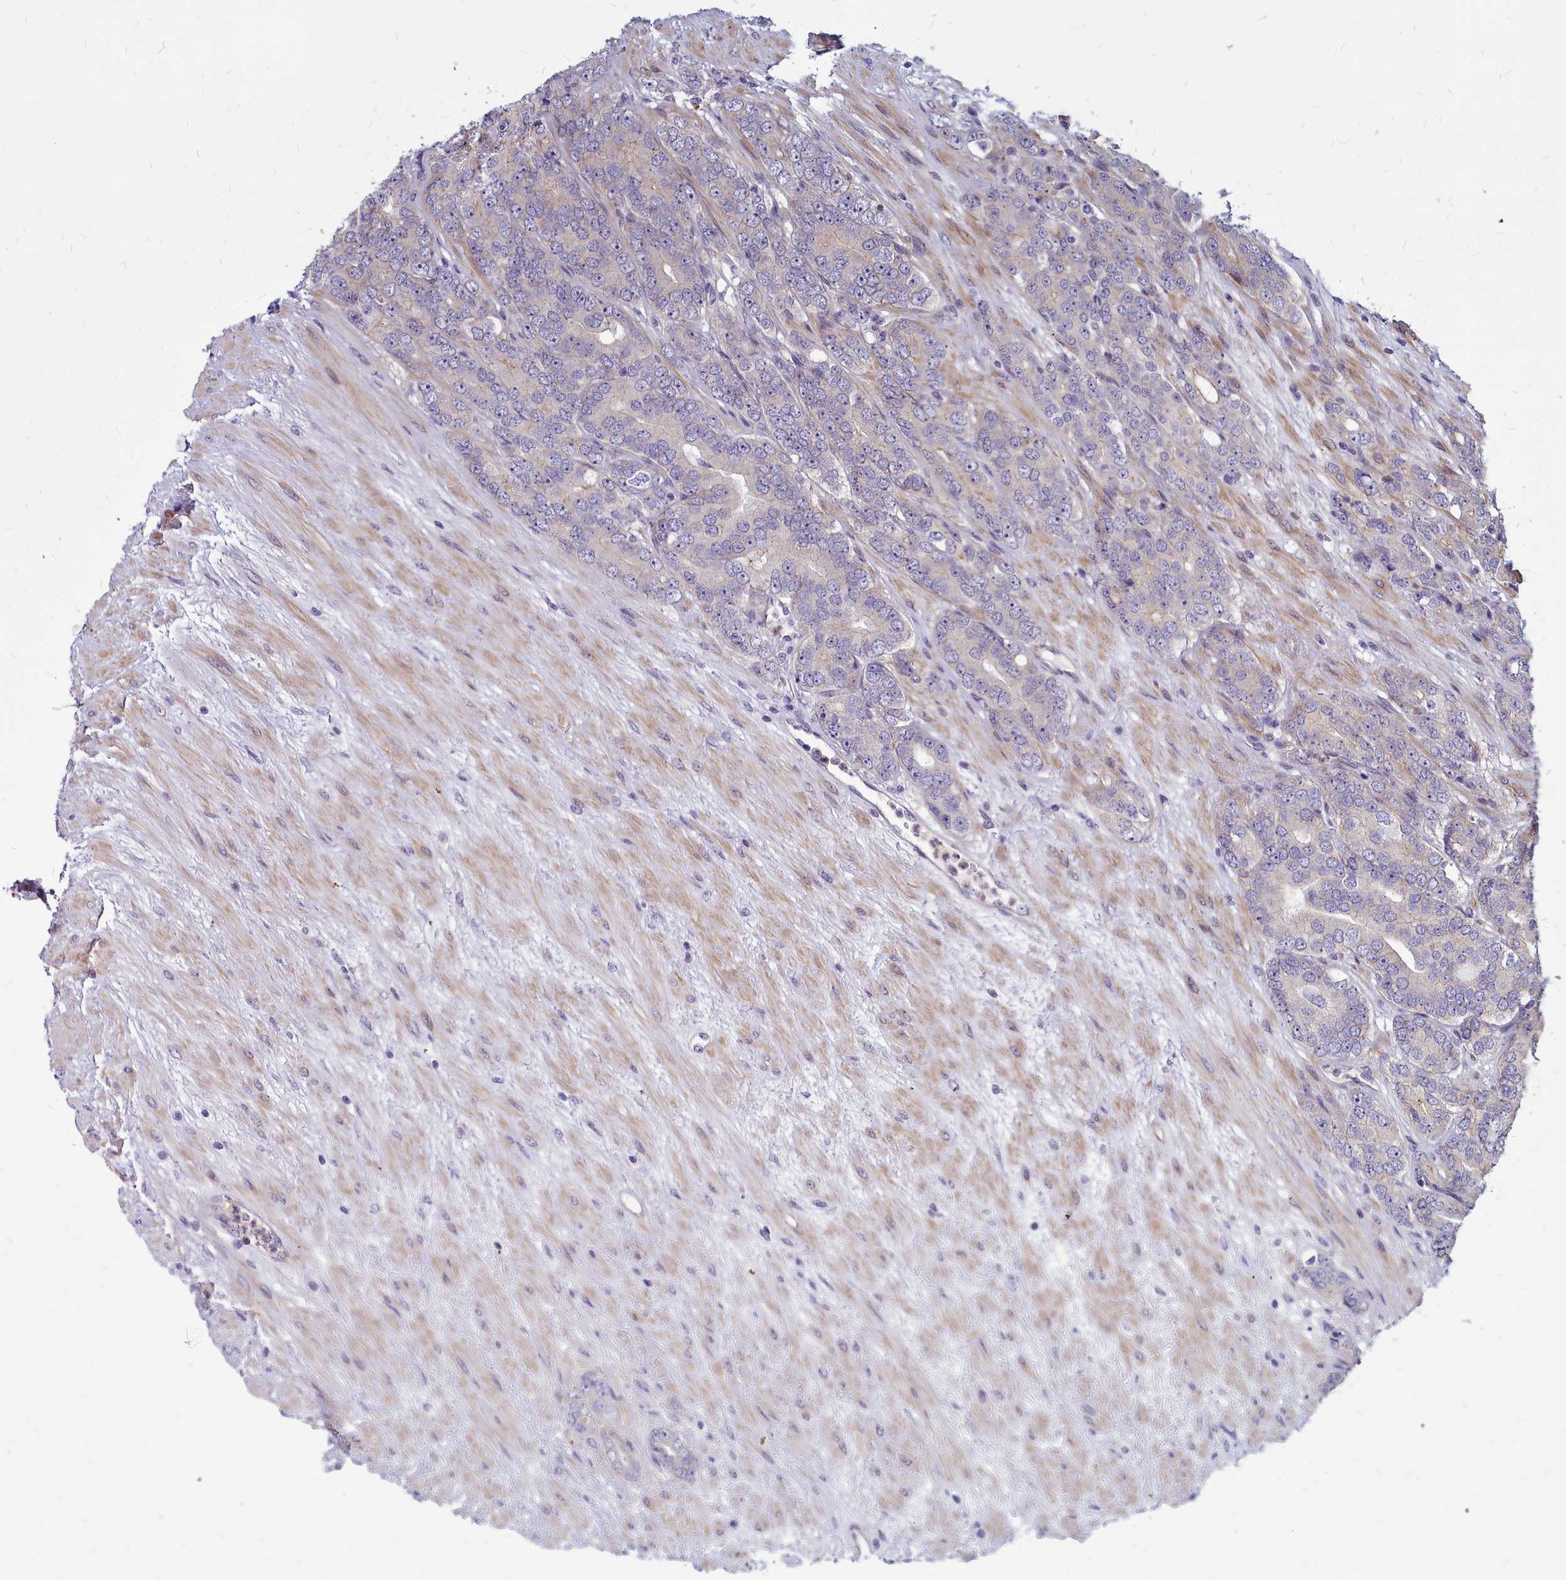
{"staining": {"intensity": "negative", "quantity": "none", "location": "none"}, "tissue": "prostate cancer", "cell_type": "Tumor cells", "image_type": "cancer", "snomed": [{"axis": "morphology", "description": "Adenocarcinoma, High grade"}, {"axis": "topography", "description": "Prostate"}], "caption": "The image reveals no staining of tumor cells in prostate cancer.", "gene": "TTC5", "patient": {"sex": "male", "age": 64}}